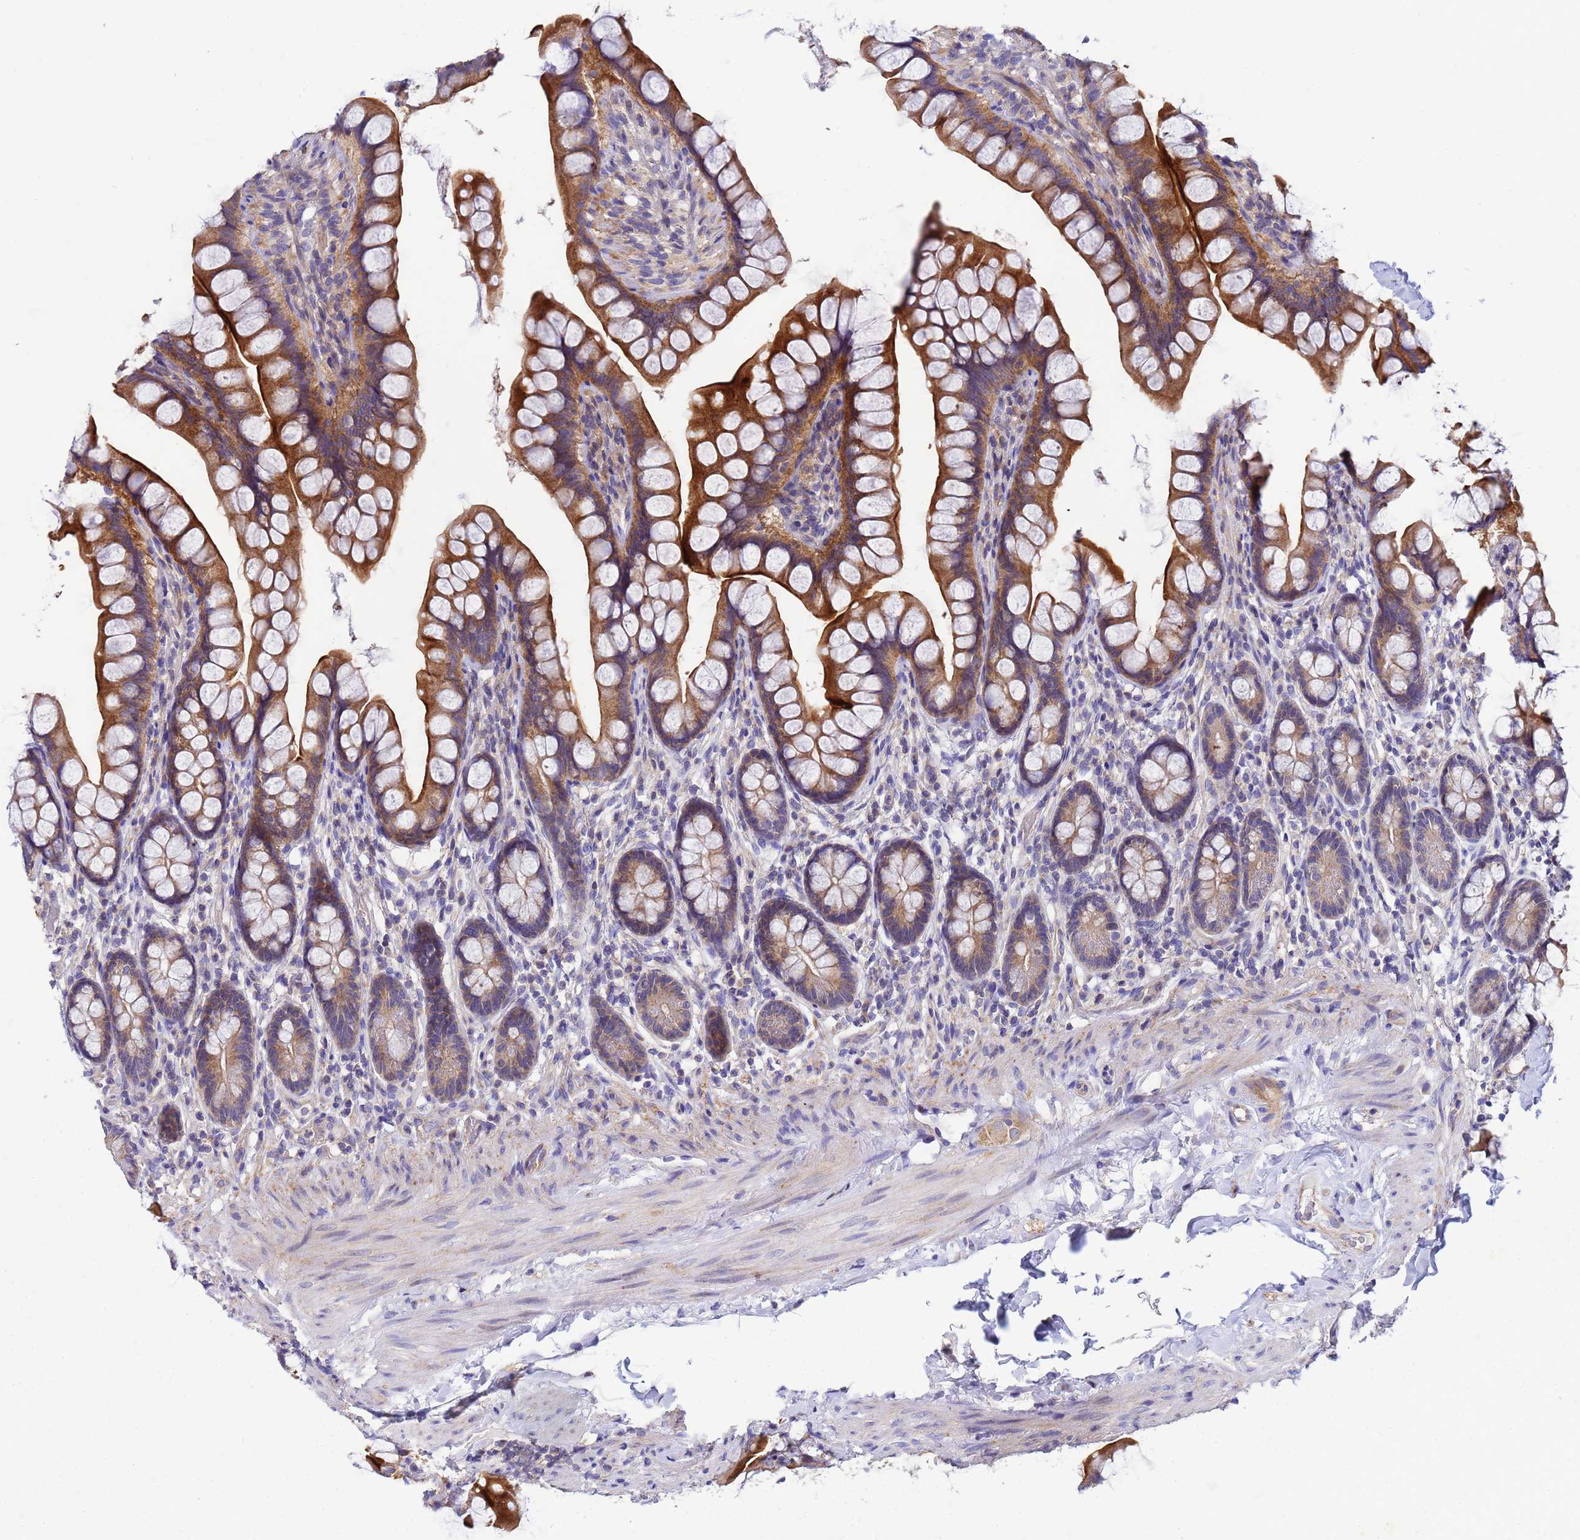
{"staining": {"intensity": "strong", "quantity": ">75%", "location": "cytoplasmic/membranous"}, "tissue": "small intestine", "cell_type": "Glandular cells", "image_type": "normal", "snomed": [{"axis": "morphology", "description": "Normal tissue, NOS"}, {"axis": "topography", "description": "Small intestine"}], "caption": "Protein staining exhibits strong cytoplasmic/membranous positivity in about >75% of glandular cells in unremarkable small intestine. The staining was performed using DAB, with brown indicating positive protein expression. Nuclei are stained blue with hematoxylin.", "gene": "CDC34", "patient": {"sex": "male", "age": 70}}